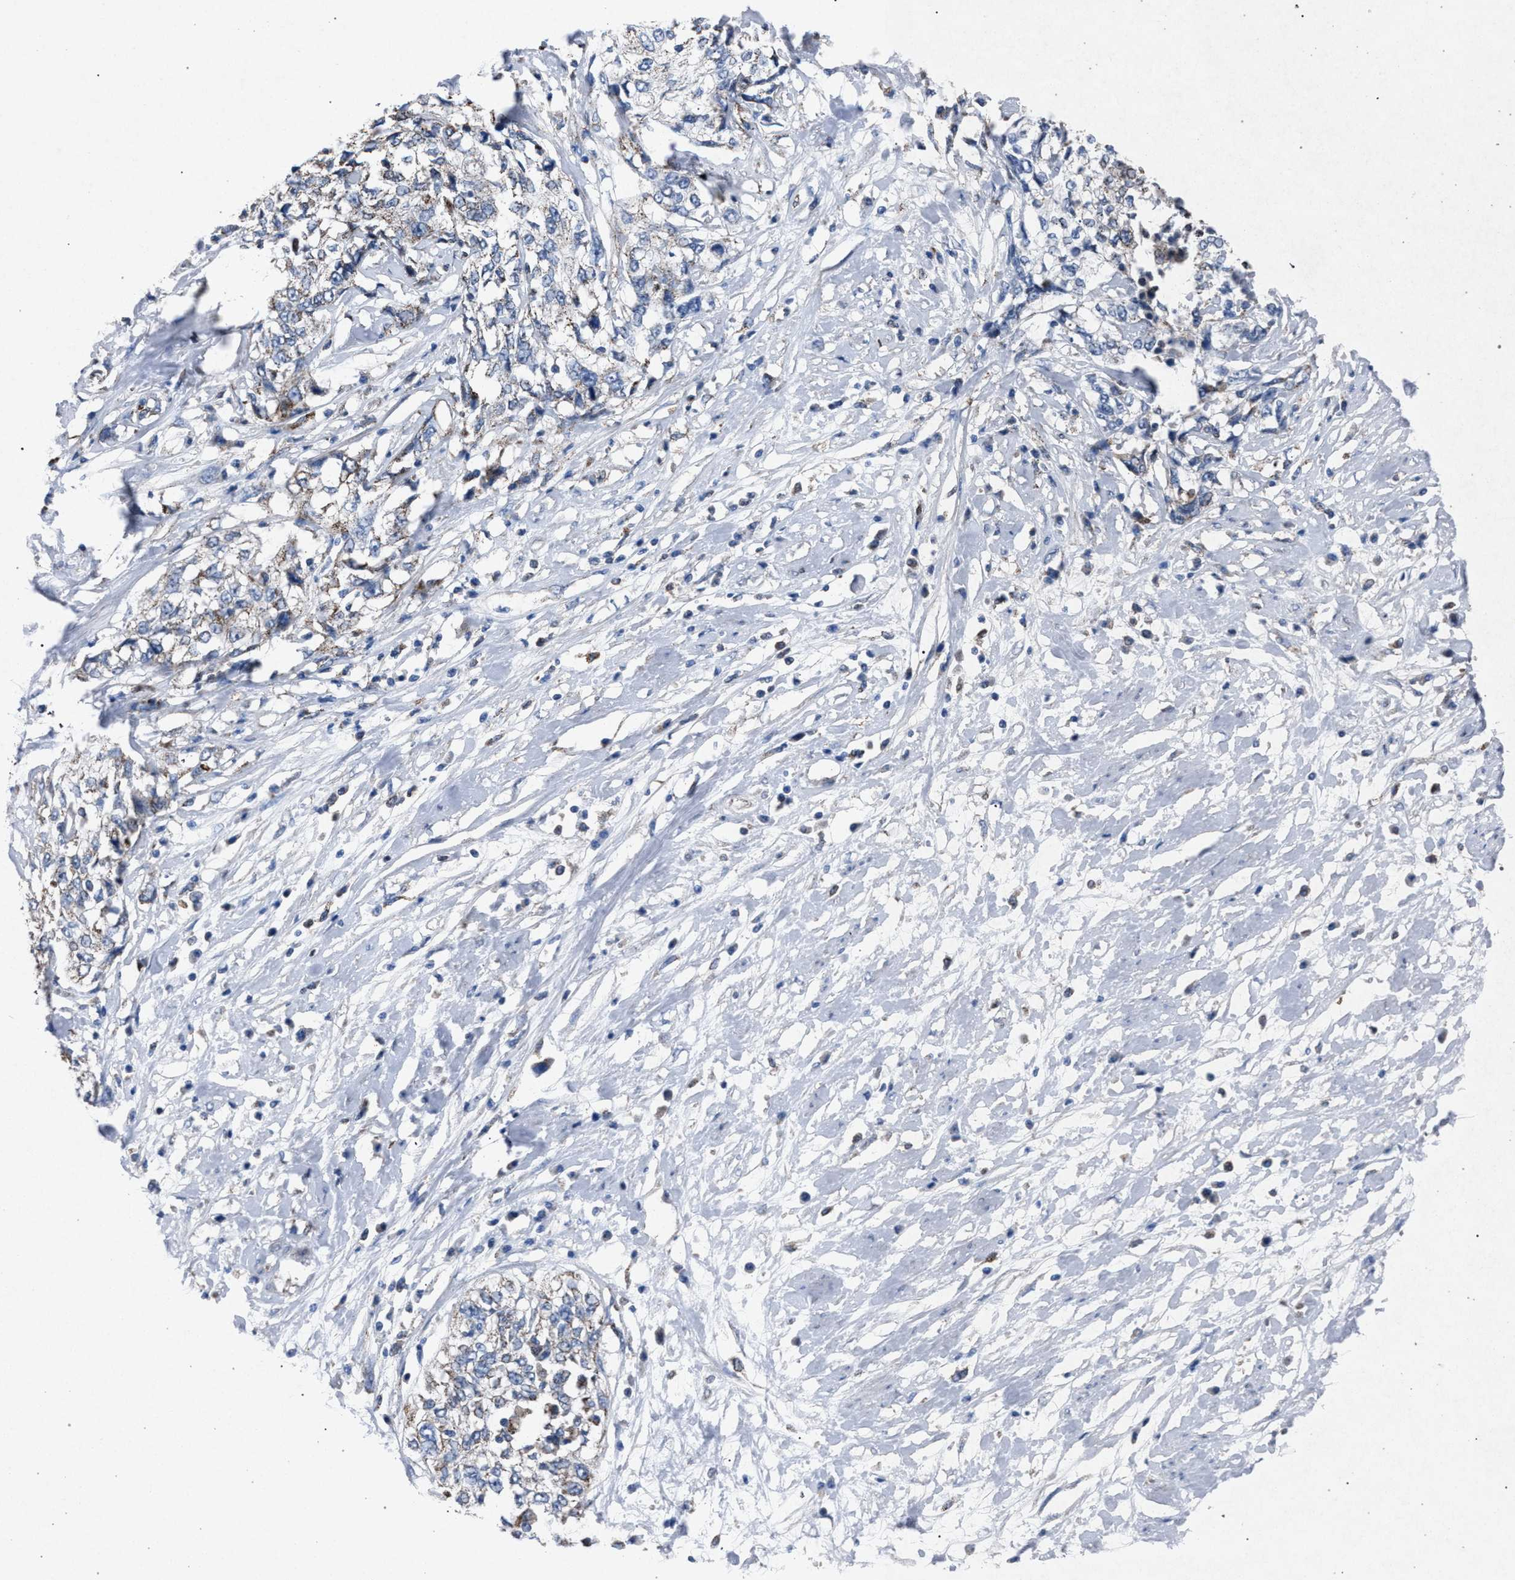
{"staining": {"intensity": "weak", "quantity": "<25%", "location": "cytoplasmic/membranous"}, "tissue": "cervical cancer", "cell_type": "Tumor cells", "image_type": "cancer", "snomed": [{"axis": "morphology", "description": "Squamous cell carcinoma, NOS"}, {"axis": "topography", "description": "Cervix"}], "caption": "This is an immunohistochemistry image of cervical cancer (squamous cell carcinoma). There is no staining in tumor cells.", "gene": "HSD17B4", "patient": {"sex": "female", "age": 57}}